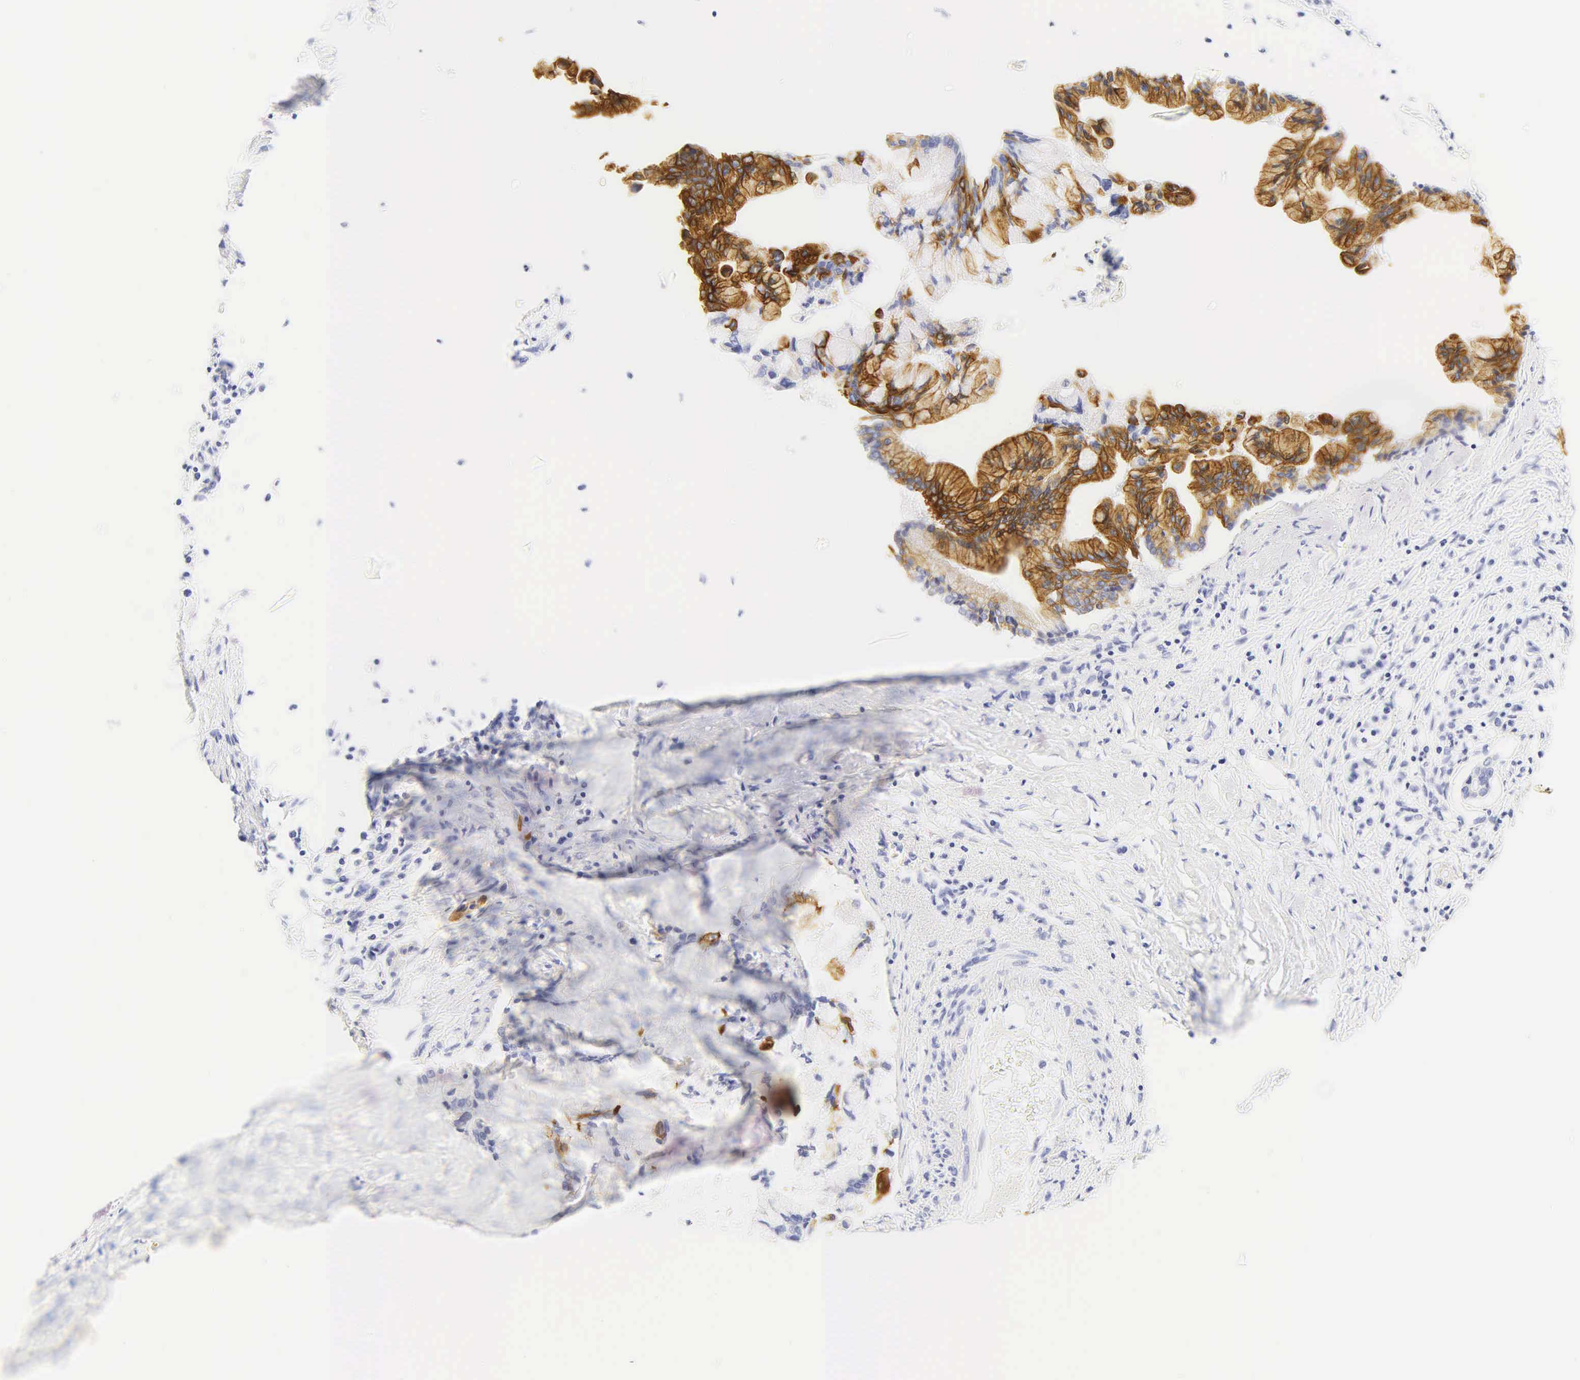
{"staining": {"intensity": "strong", "quantity": "25%-75%", "location": "cytoplasmic/membranous"}, "tissue": "pancreatic cancer", "cell_type": "Tumor cells", "image_type": "cancer", "snomed": [{"axis": "morphology", "description": "Adenocarcinoma, NOS"}, {"axis": "topography", "description": "Pancreas"}], "caption": "Tumor cells reveal high levels of strong cytoplasmic/membranous expression in approximately 25%-75% of cells in human pancreatic cancer (adenocarcinoma).", "gene": "KRT20", "patient": {"sex": "male", "age": 59}}